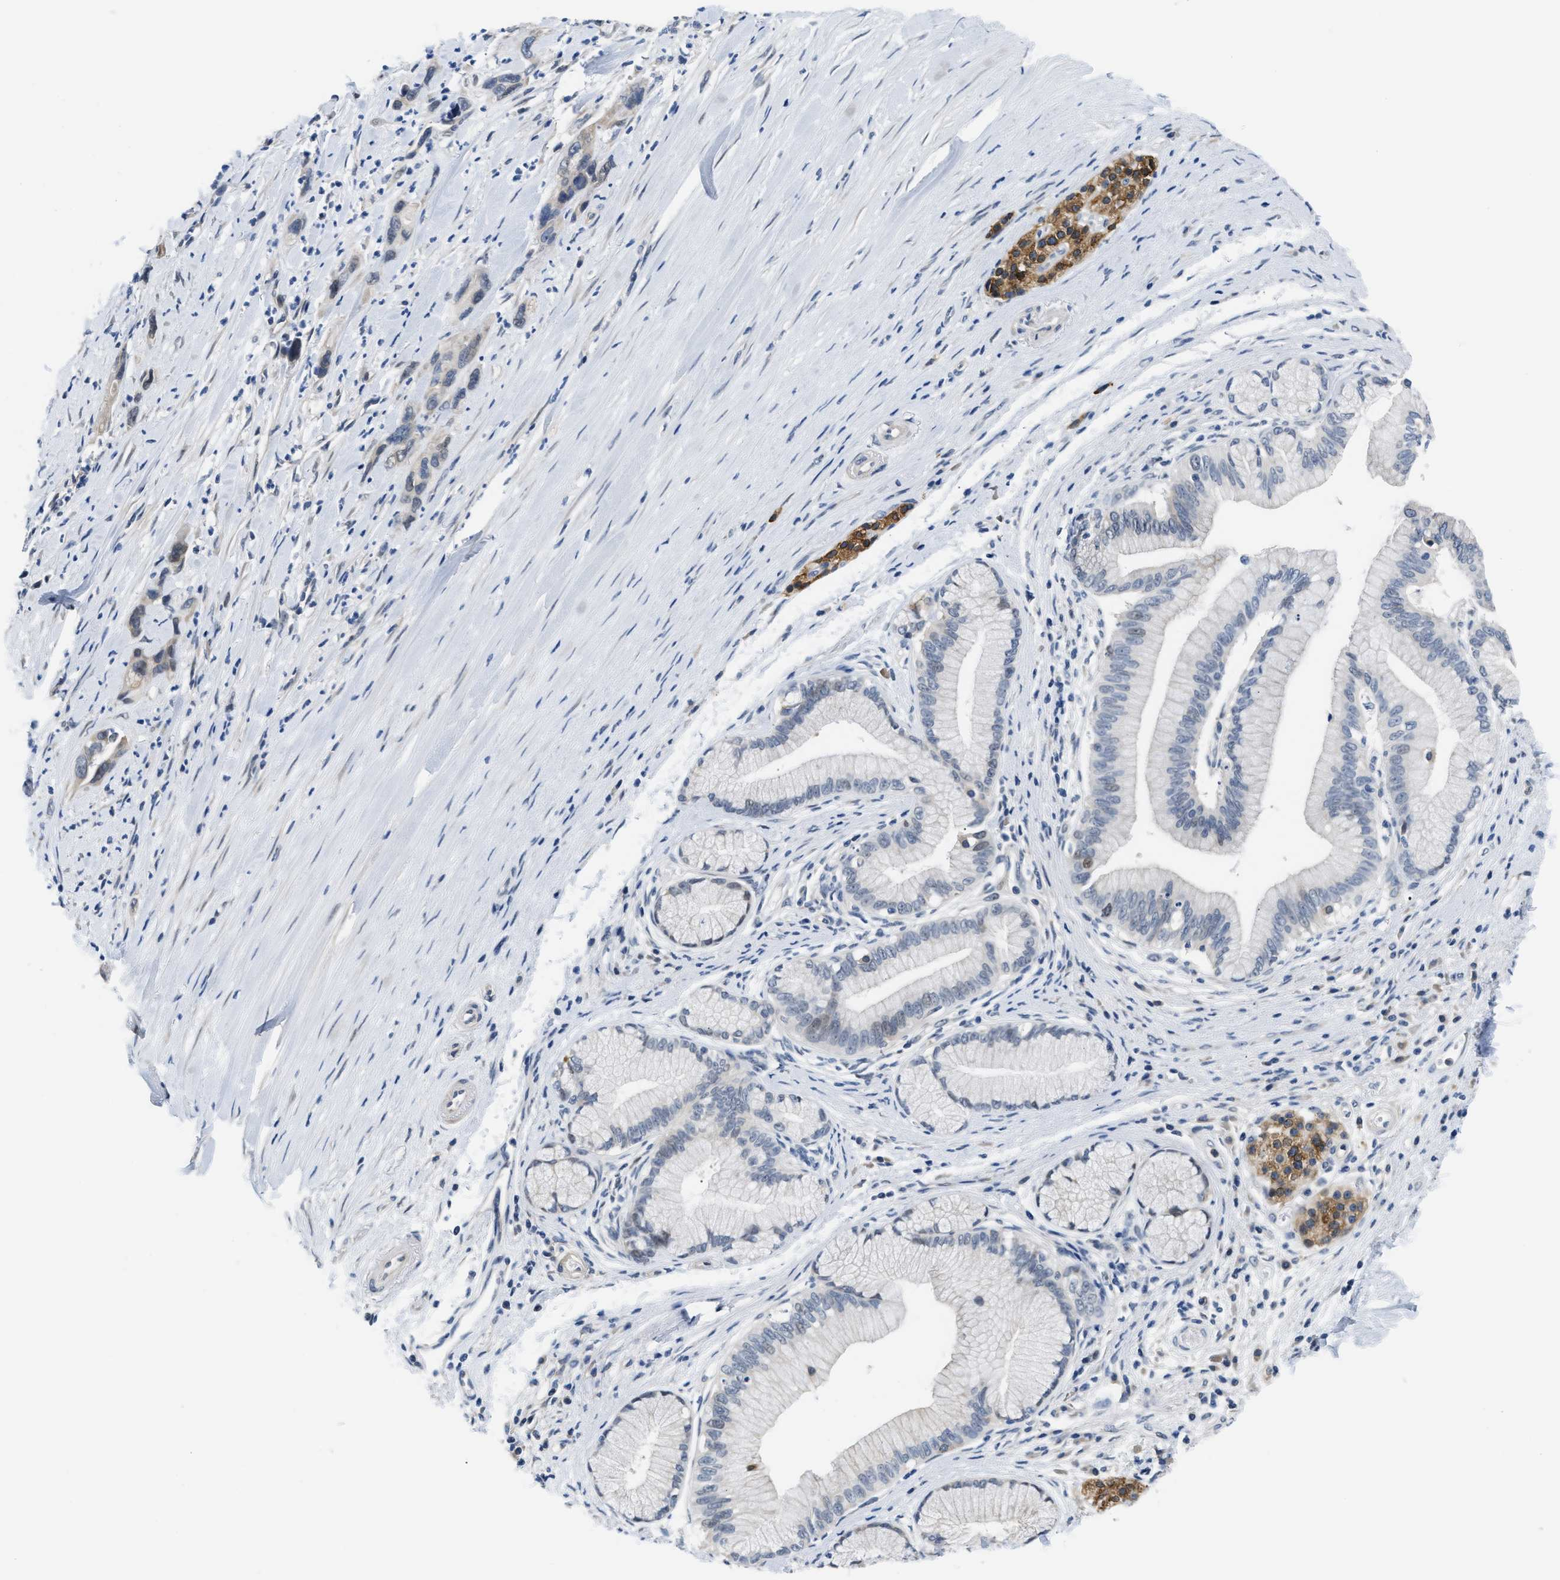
{"staining": {"intensity": "negative", "quantity": "none", "location": "none"}, "tissue": "pancreatic cancer", "cell_type": "Tumor cells", "image_type": "cancer", "snomed": [{"axis": "morphology", "description": "Adenocarcinoma, NOS"}, {"axis": "topography", "description": "Pancreas"}], "caption": "DAB immunohistochemical staining of human adenocarcinoma (pancreatic) demonstrates no significant staining in tumor cells. The staining is performed using DAB brown chromogen with nuclei counter-stained in using hematoxylin.", "gene": "CLGN", "patient": {"sex": "female", "age": 70}}